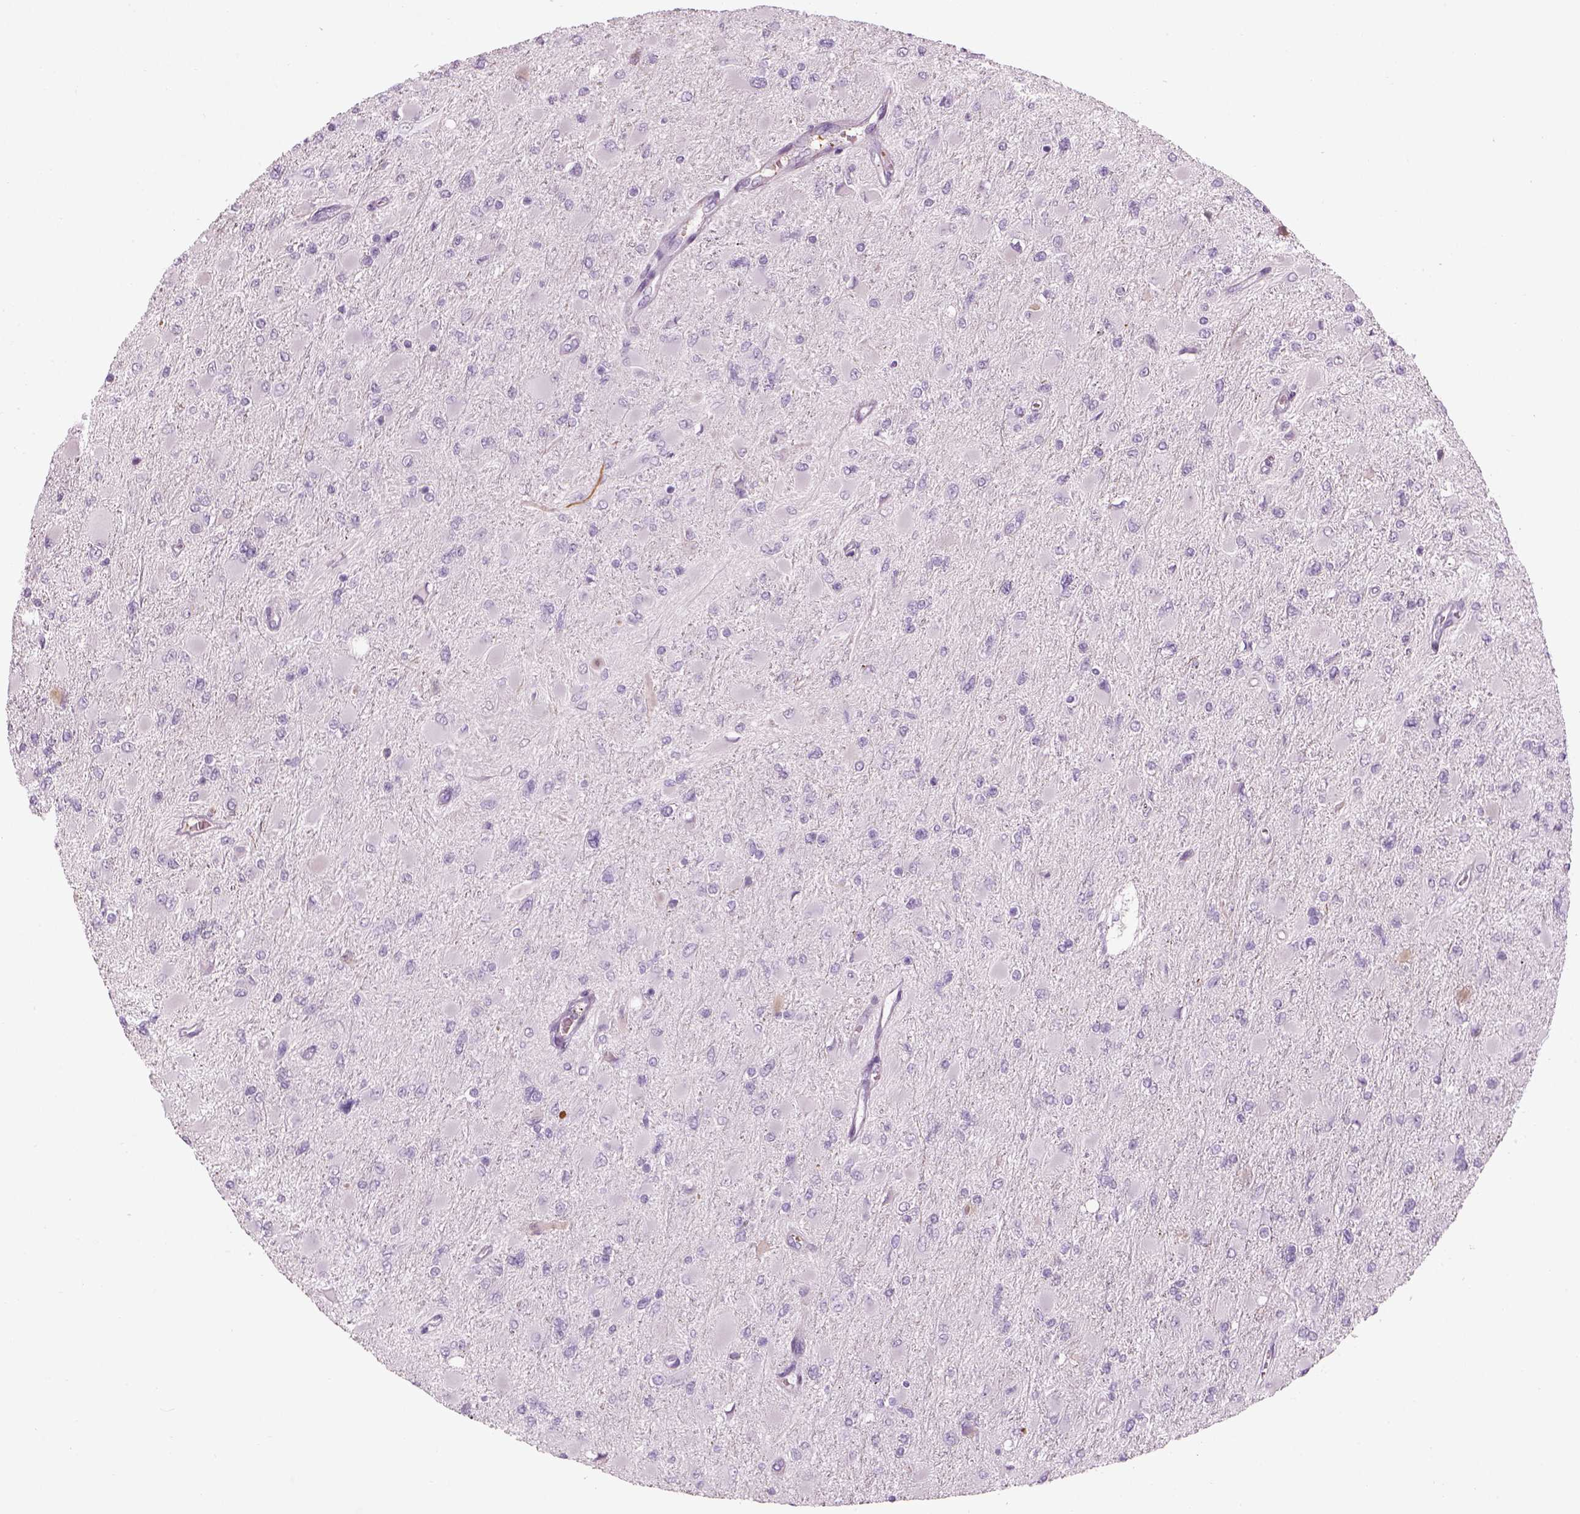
{"staining": {"intensity": "negative", "quantity": "none", "location": "none"}, "tissue": "glioma", "cell_type": "Tumor cells", "image_type": "cancer", "snomed": [{"axis": "morphology", "description": "Glioma, malignant, High grade"}, {"axis": "topography", "description": "Cerebral cortex"}], "caption": "Micrograph shows no significant protein expression in tumor cells of glioma. The staining was performed using DAB (3,3'-diaminobenzidine) to visualize the protein expression in brown, while the nuclei were stained in blue with hematoxylin (Magnification: 20x).", "gene": "PABPC1L2B", "patient": {"sex": "female", "age": 36}}